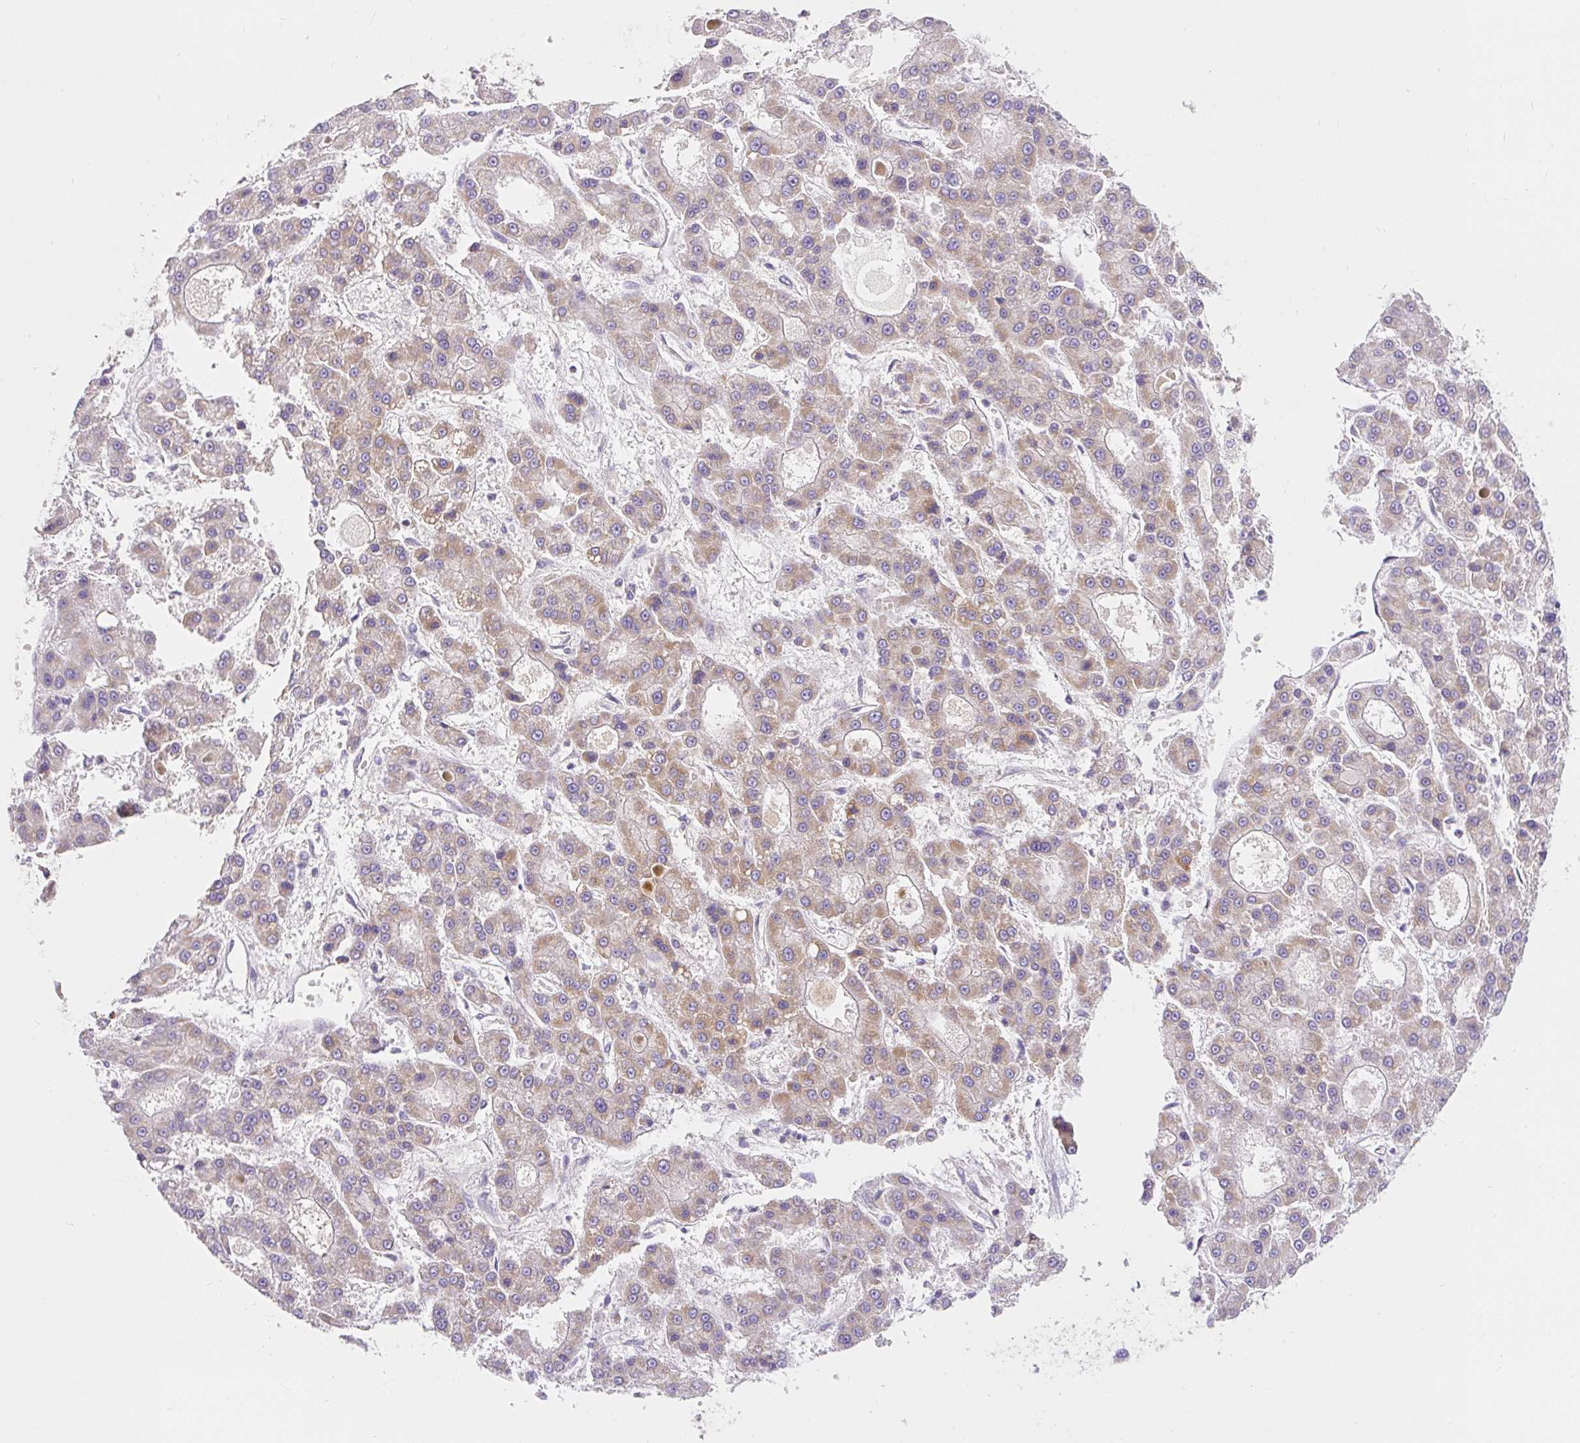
{"staining": {"intensity": "weak", "quantity": "25%-75%", "location": "cytoplasmic/membranous"}, "tissue": "liver cancer", "cell_type": "Tumor cells", "image_type": "cancer", "snomed": [{"axis": "morphology", "description": "Carcinoma, Hepatocellular, NOS"}, {"axis": "topography", "description": "Liver"}], "caption": "Hepatocellular carcinoma (liver) tissue demonstrates weak cytoplasmic/membranous positivity in about 25%-75% of tumor cells", "gene": "PMAIP1", "patient": {"sex": "male", "age": 70}}